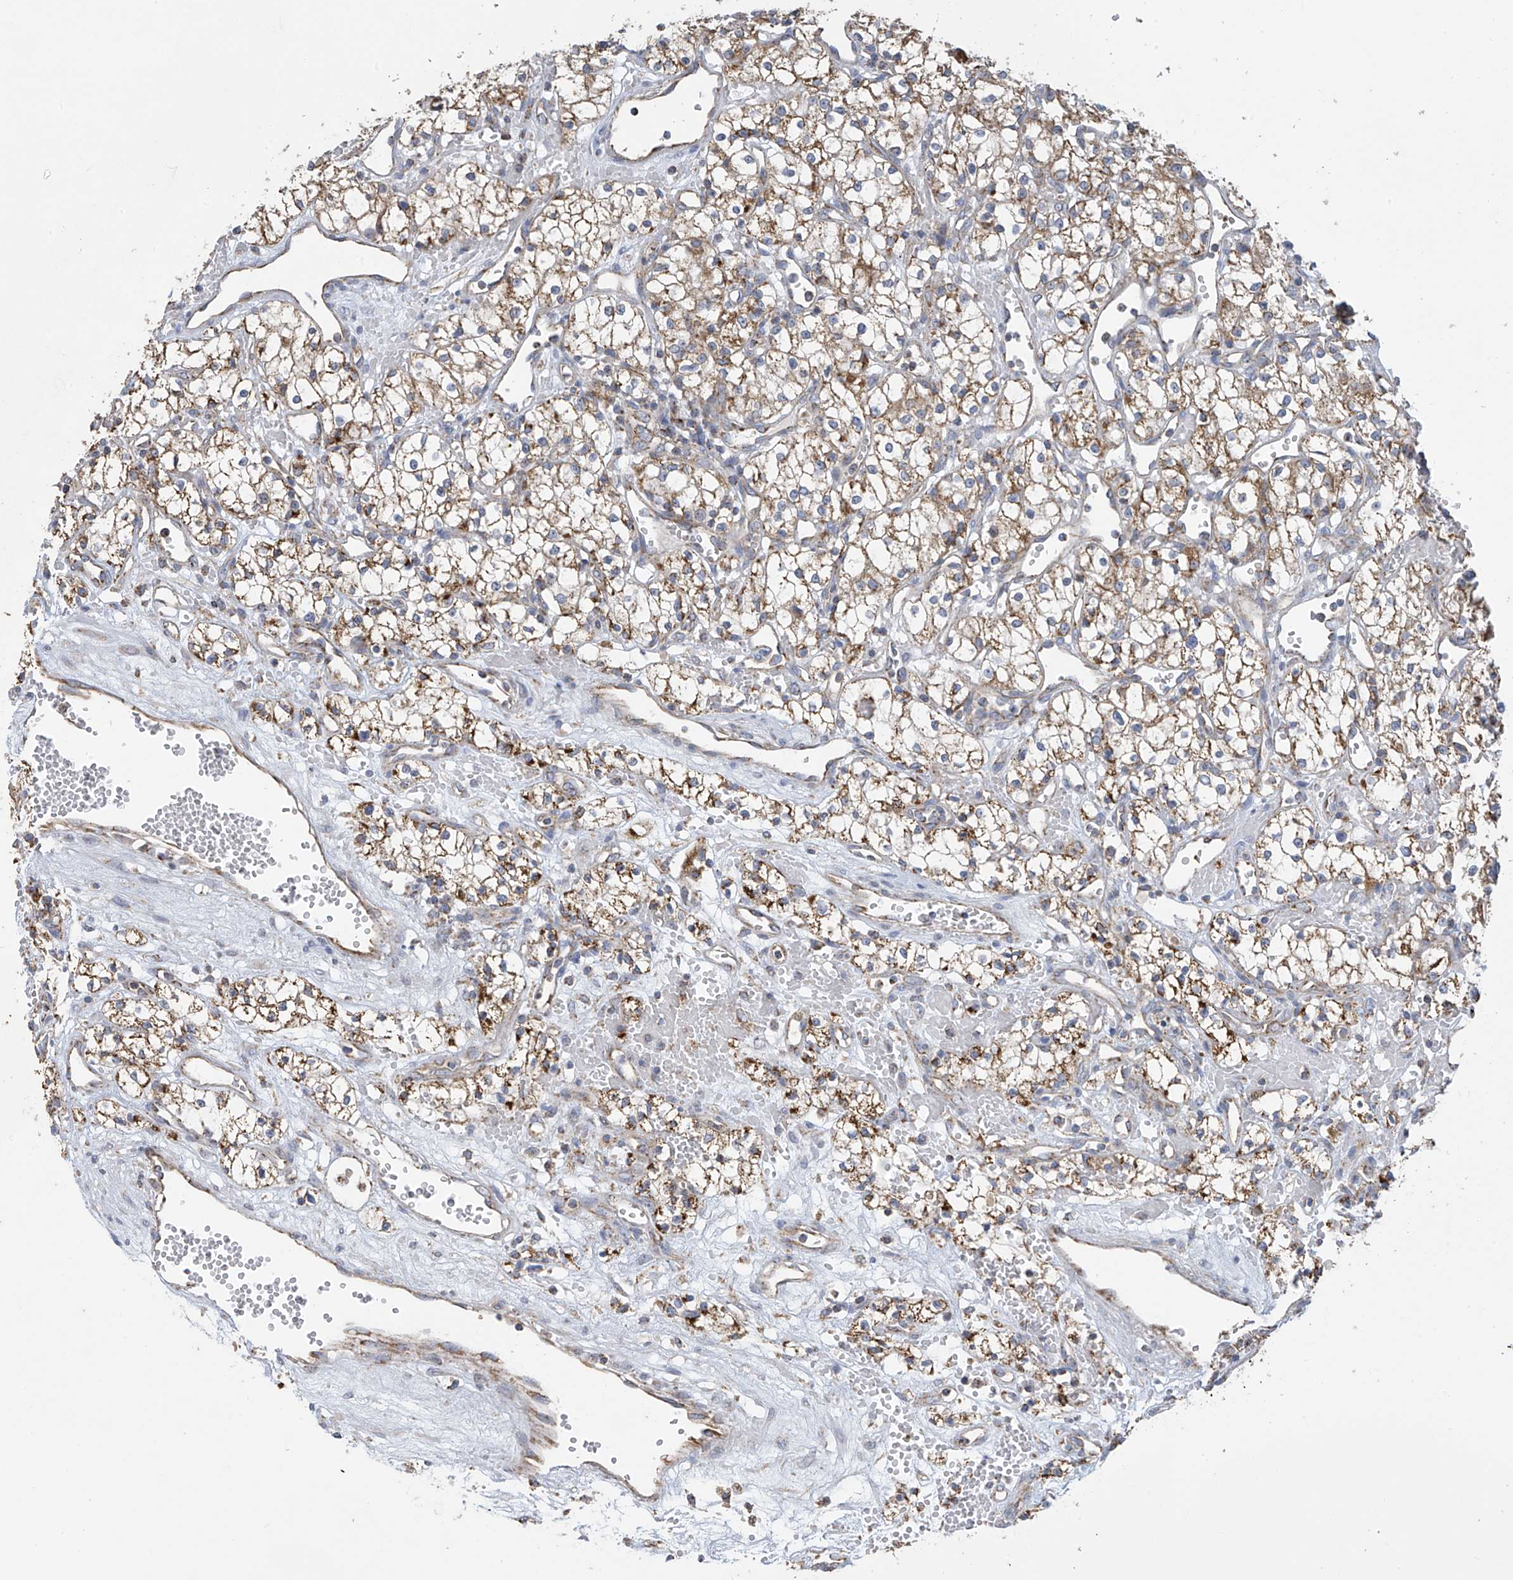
{"staining": {"intensity": "moderate", "quantity": ">75%", "location": "cytoplasmic/membranous"}, "tissue": "renal cancer", "cell_type": "Tumor cells", "image_type": "cancer", "snomed": [{"axis": "morphology", "description": "Adenocarcinoma, NOS"}, {"axis": "topography", "description": "Kidney"}], "caption": "Renal cancer (adenocarcinoma) stained with DAB immunohistochemistry (IHC) exhibits medium levels of moderate cytoplasmic/membranous staining in about >75% of tumor cells.", "gene": "PNPT1", "patient": {"sex": "male", "age": 59}}